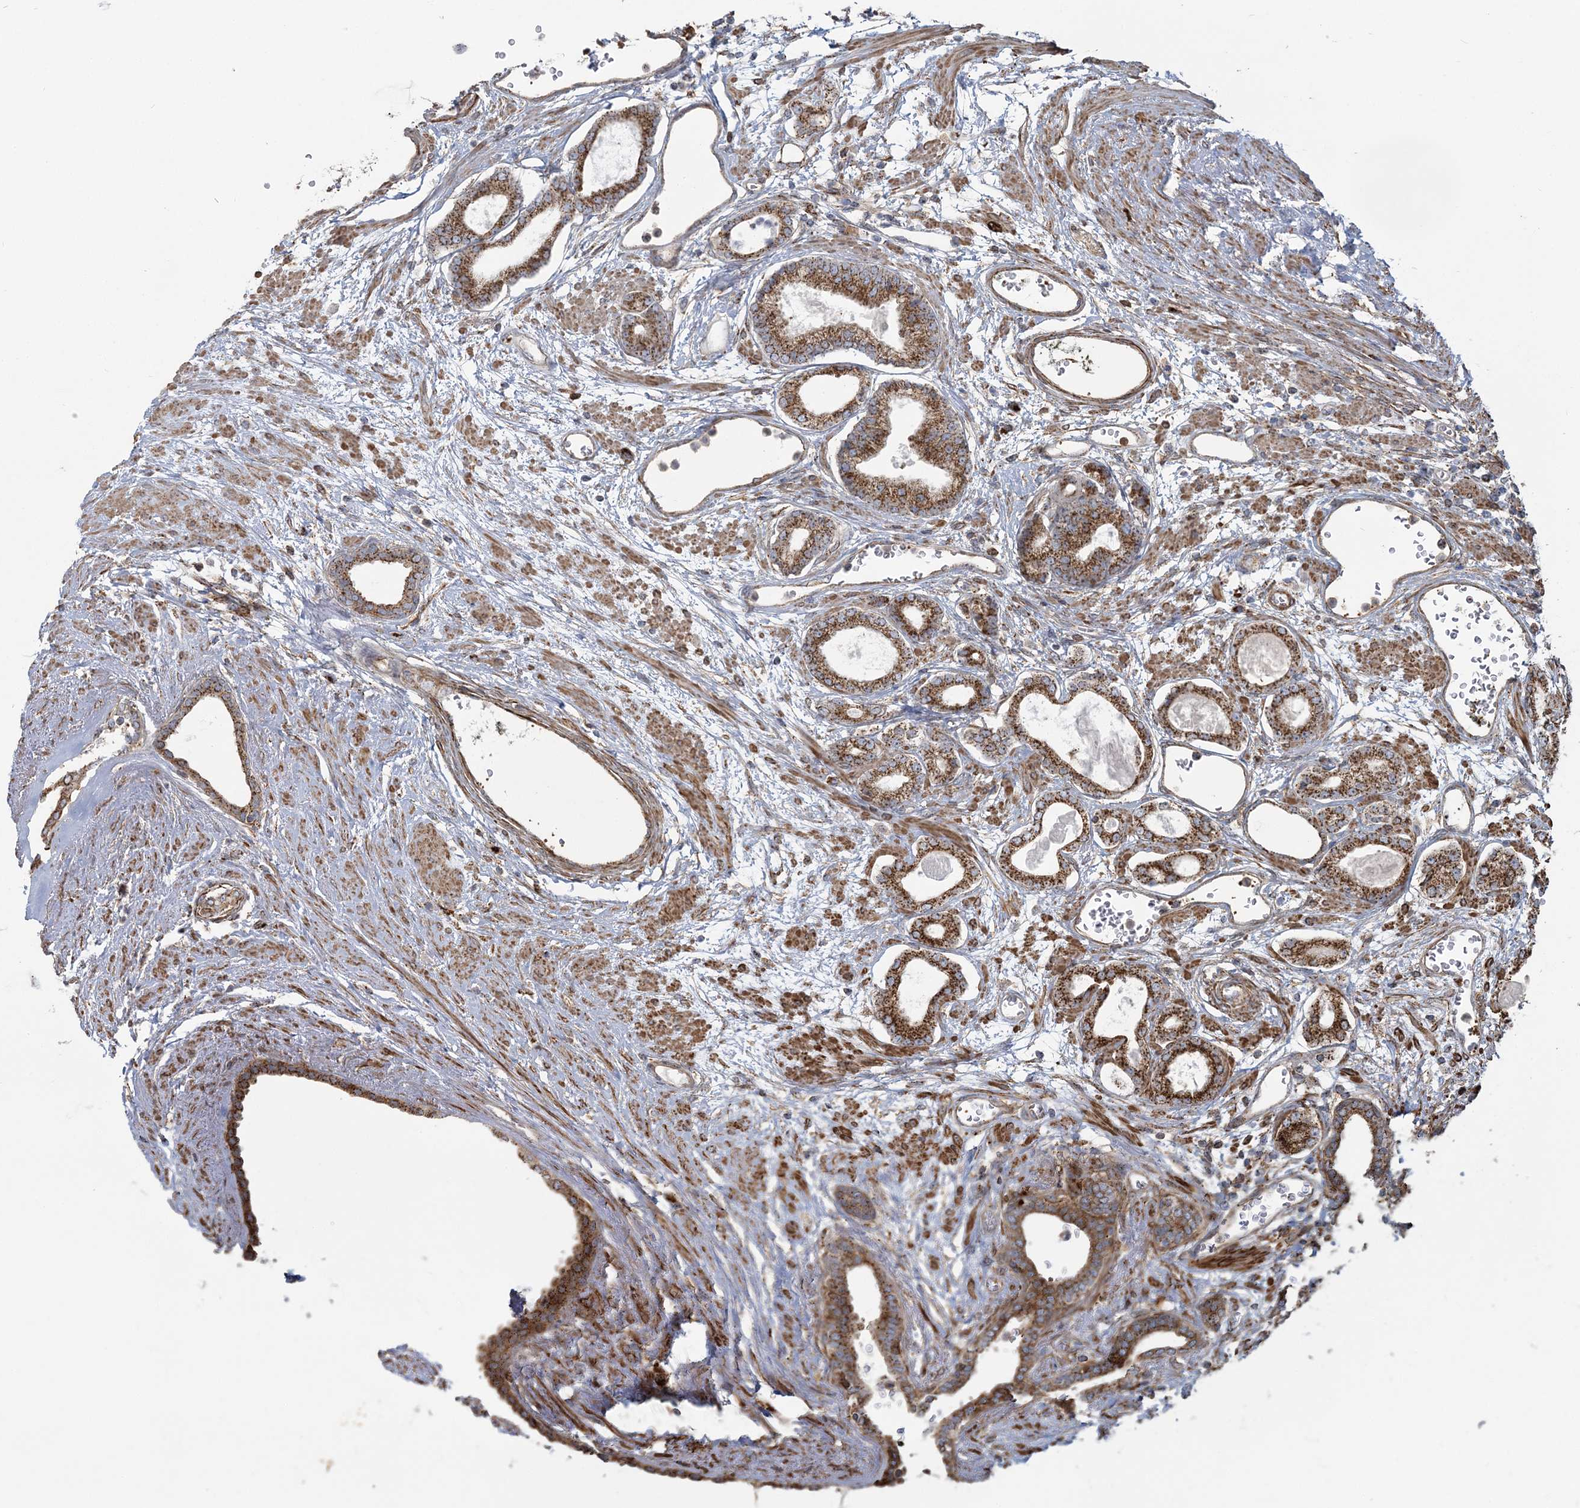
{"staining": {"intensity": "moderate", "quantity": ">75%", "location": "cytoplasmic/membranous"}, "tissue": "prostate cancer", "cell_type": "Tumor cells", "image_type": "cancer", "snomed": [{"axis": "morphology", "description": "Adenocarcinoma, Low grade"}, {"axis": "topography", "description": "Prostate"}], "caption": "A medium amount of moderate cytoplasmic/membranous expression is identified in about >75% of tumor cells in prostate adenocarcinoma (low-grade) tissue. The staining was performed using DAB, with brown indicating positive protein expression. Nuclei are stained blue with hematoxylin.", "gene": "TRAF3IP2", "patient": {"sex": "male", "age": 60}}